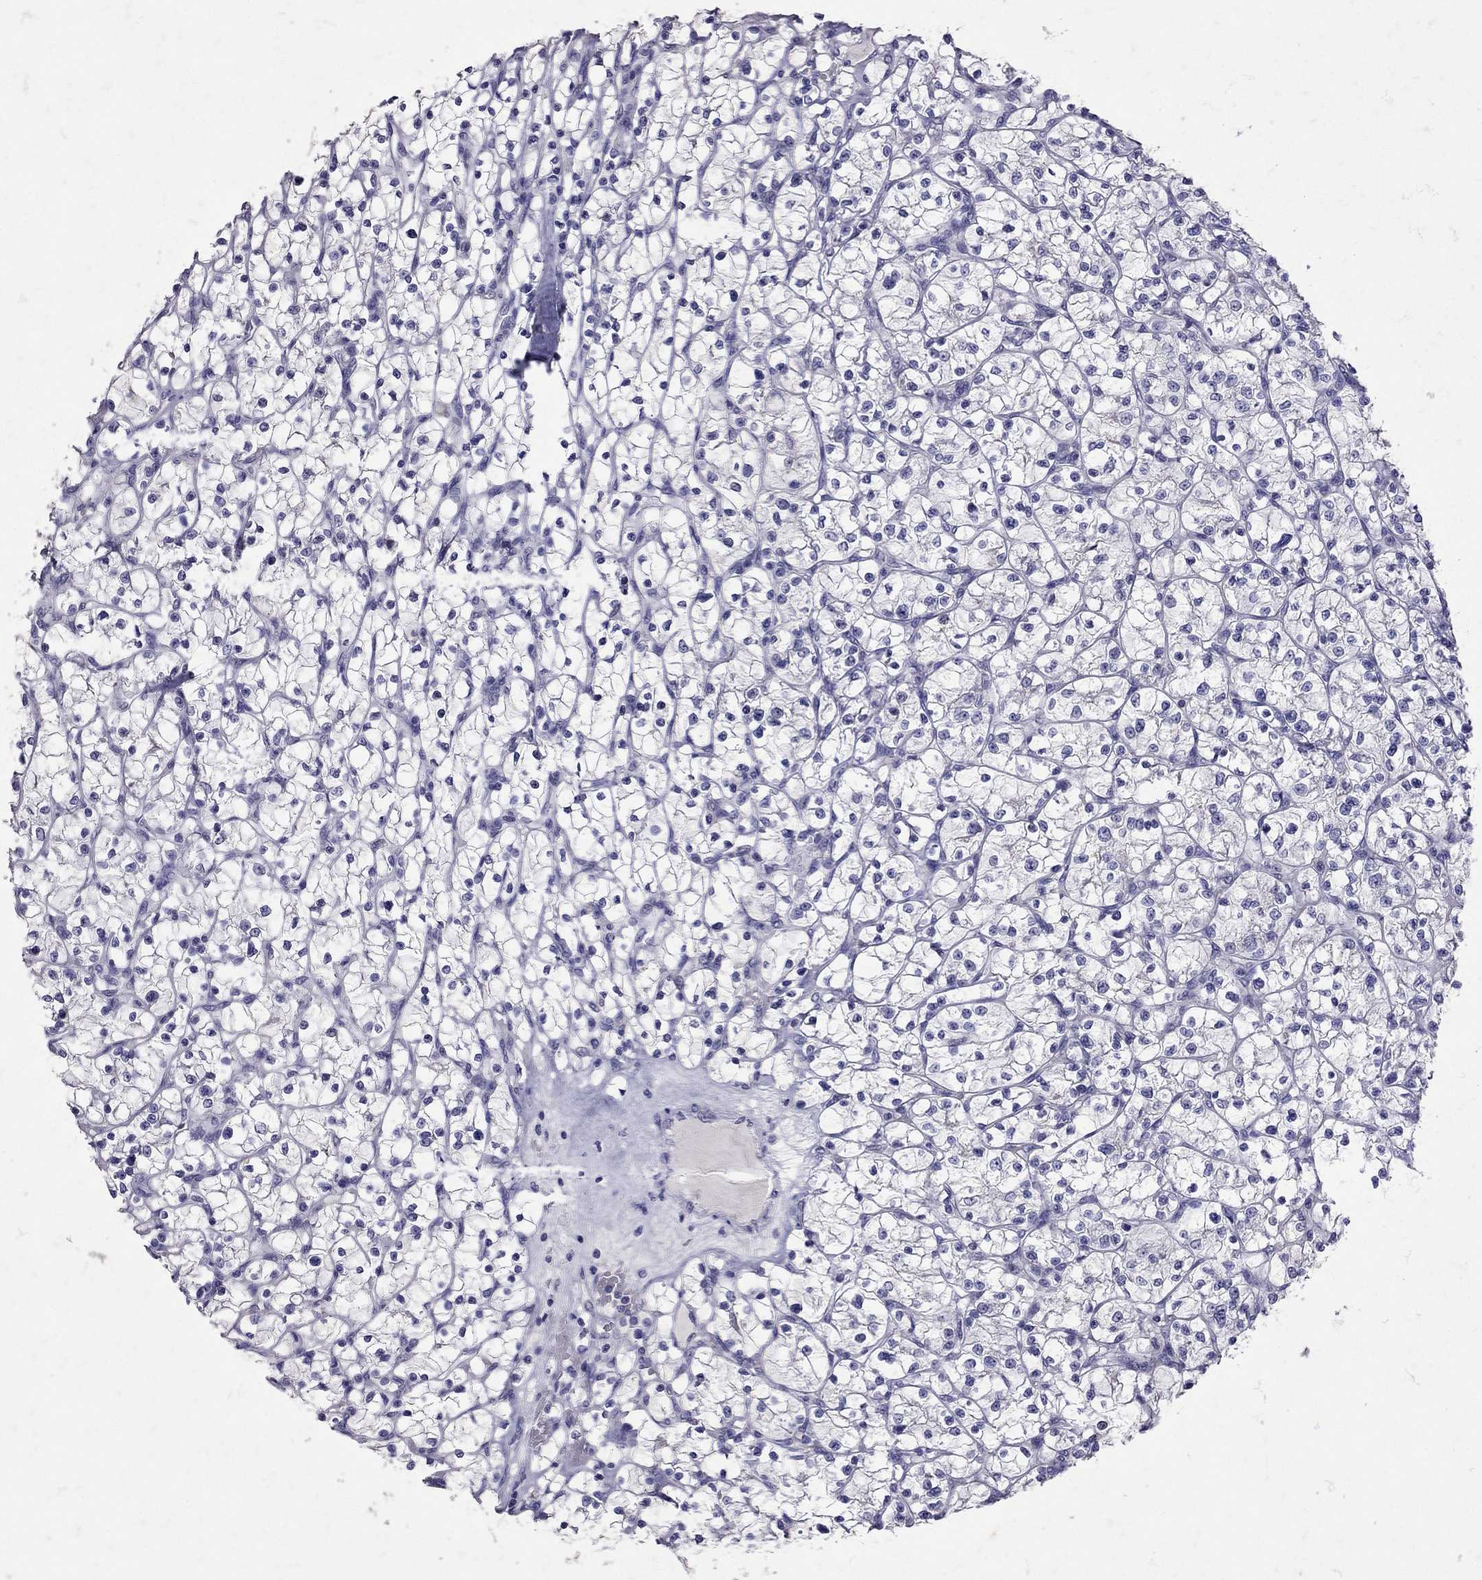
{"staining": {"intensity": "negative", "quantity": "none", "location": "none"}, "tissue": "renal cancer", "cell_type": "Tumor cells", "image_type": "cancer", "snomed": [{"axis": "morphology", "description": "Adenocarcinoma, NOS"}, {"axis": "topography", "description": "Kidney"}], "caption": "The image demonstrates no significant staining in tumor cells of renal cancer (adenocarcinoma).", "gene": "SST", "patient": {"sex": "female", "age": 64}}